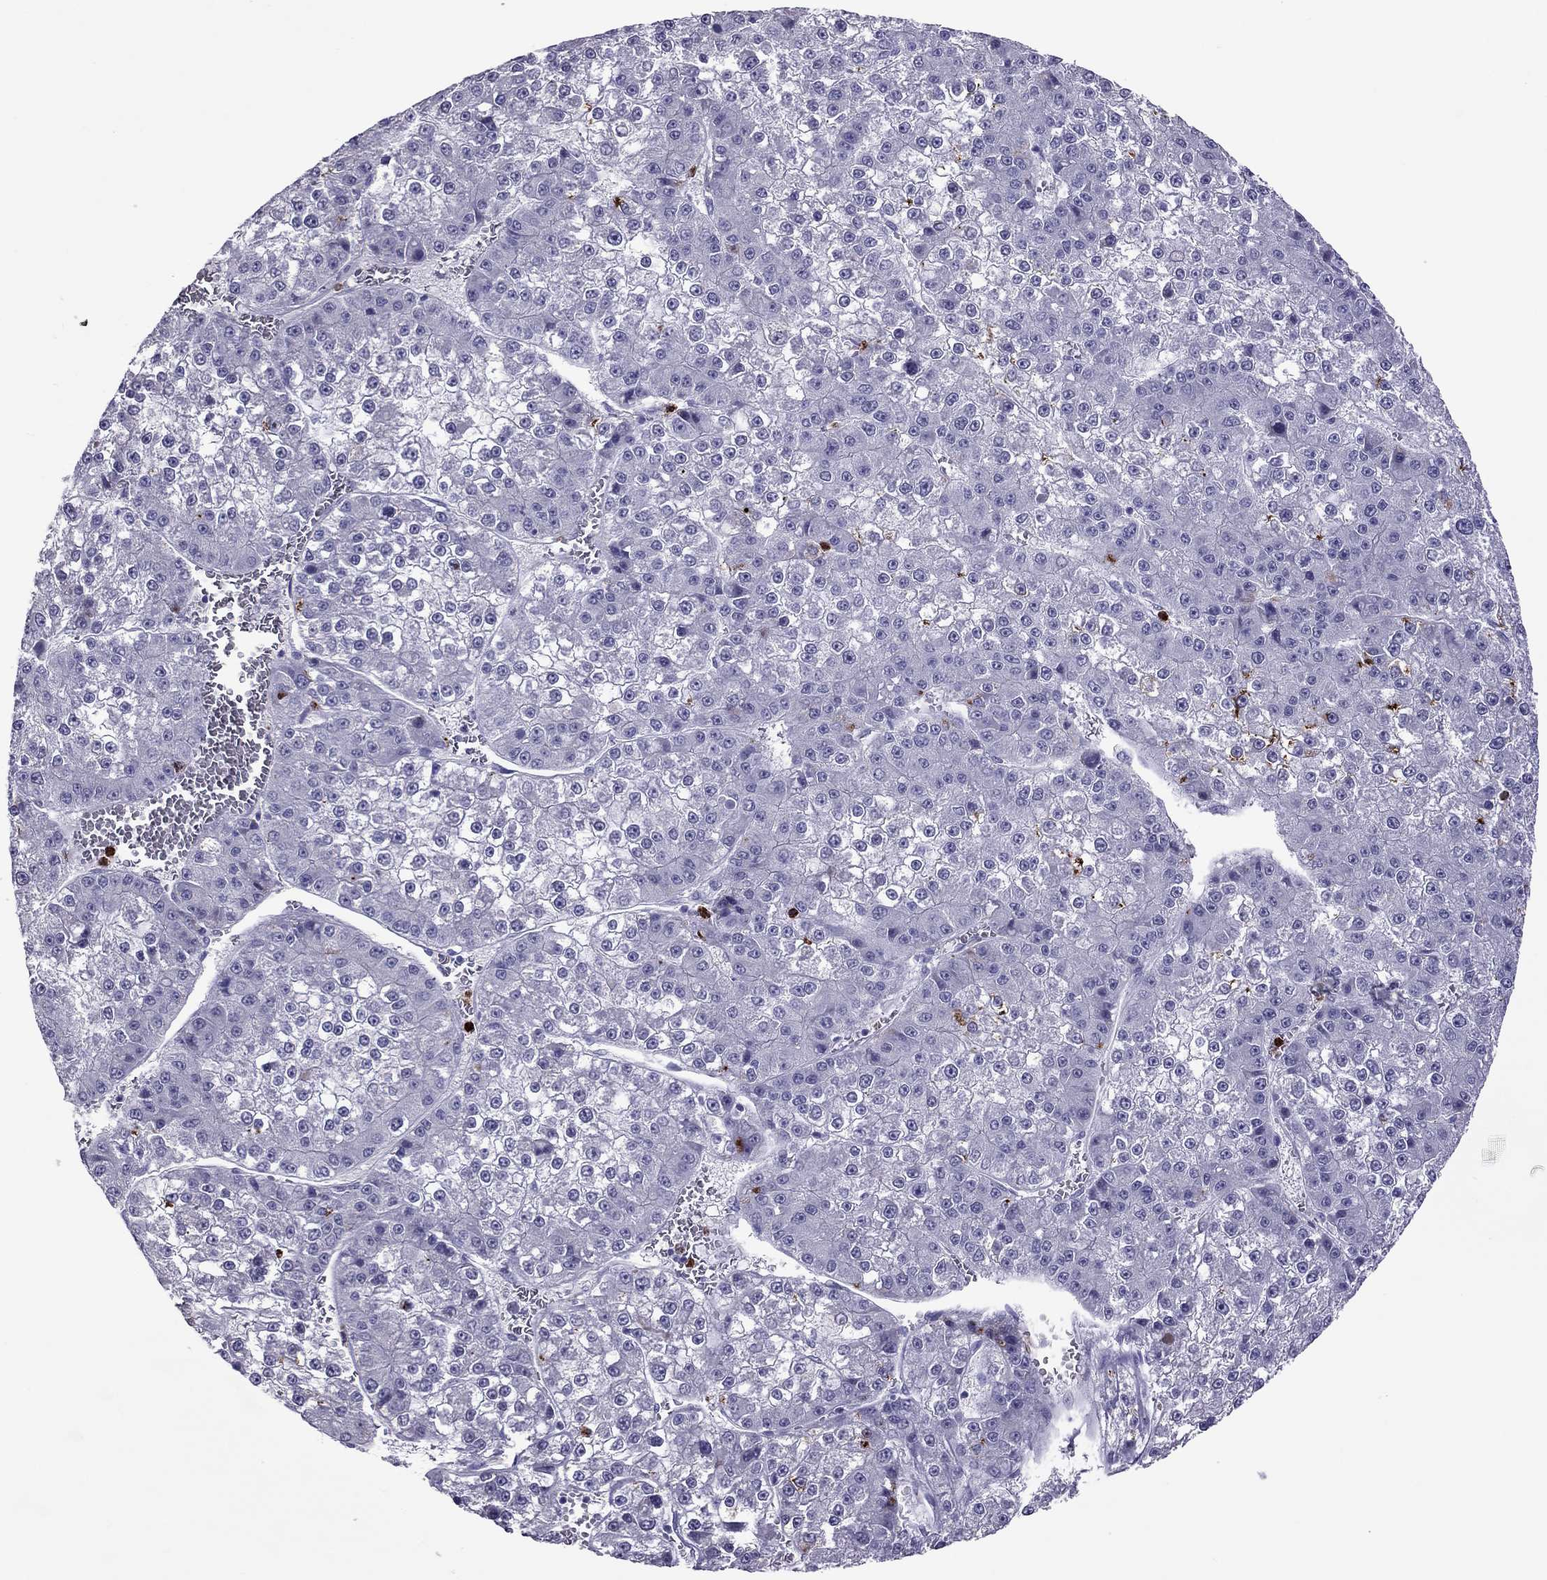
{"staining": {"intensity": "negative", "quantity": "none", "location": "none"}, "tissue": "liver cancer", "cell_type": "Tumor cells", "image_type": "cancer", "snomed": [{"axis": "morphology", "description": "Carcinoma, Hepatocellular, NOS"}, {"axis": "topography", "description": "Liver"}], "caption": "High magnification brightfield microscopy of liver cancer (hepatocellular carcinoma) stained with DAB (3,3'-diaminobenzidine) (brown) and counterstained with hematoxylin (blue): tumor cells show no significant positivity.", "gene": "CCL27", "patient": {"sex": "female", "age": 73}}